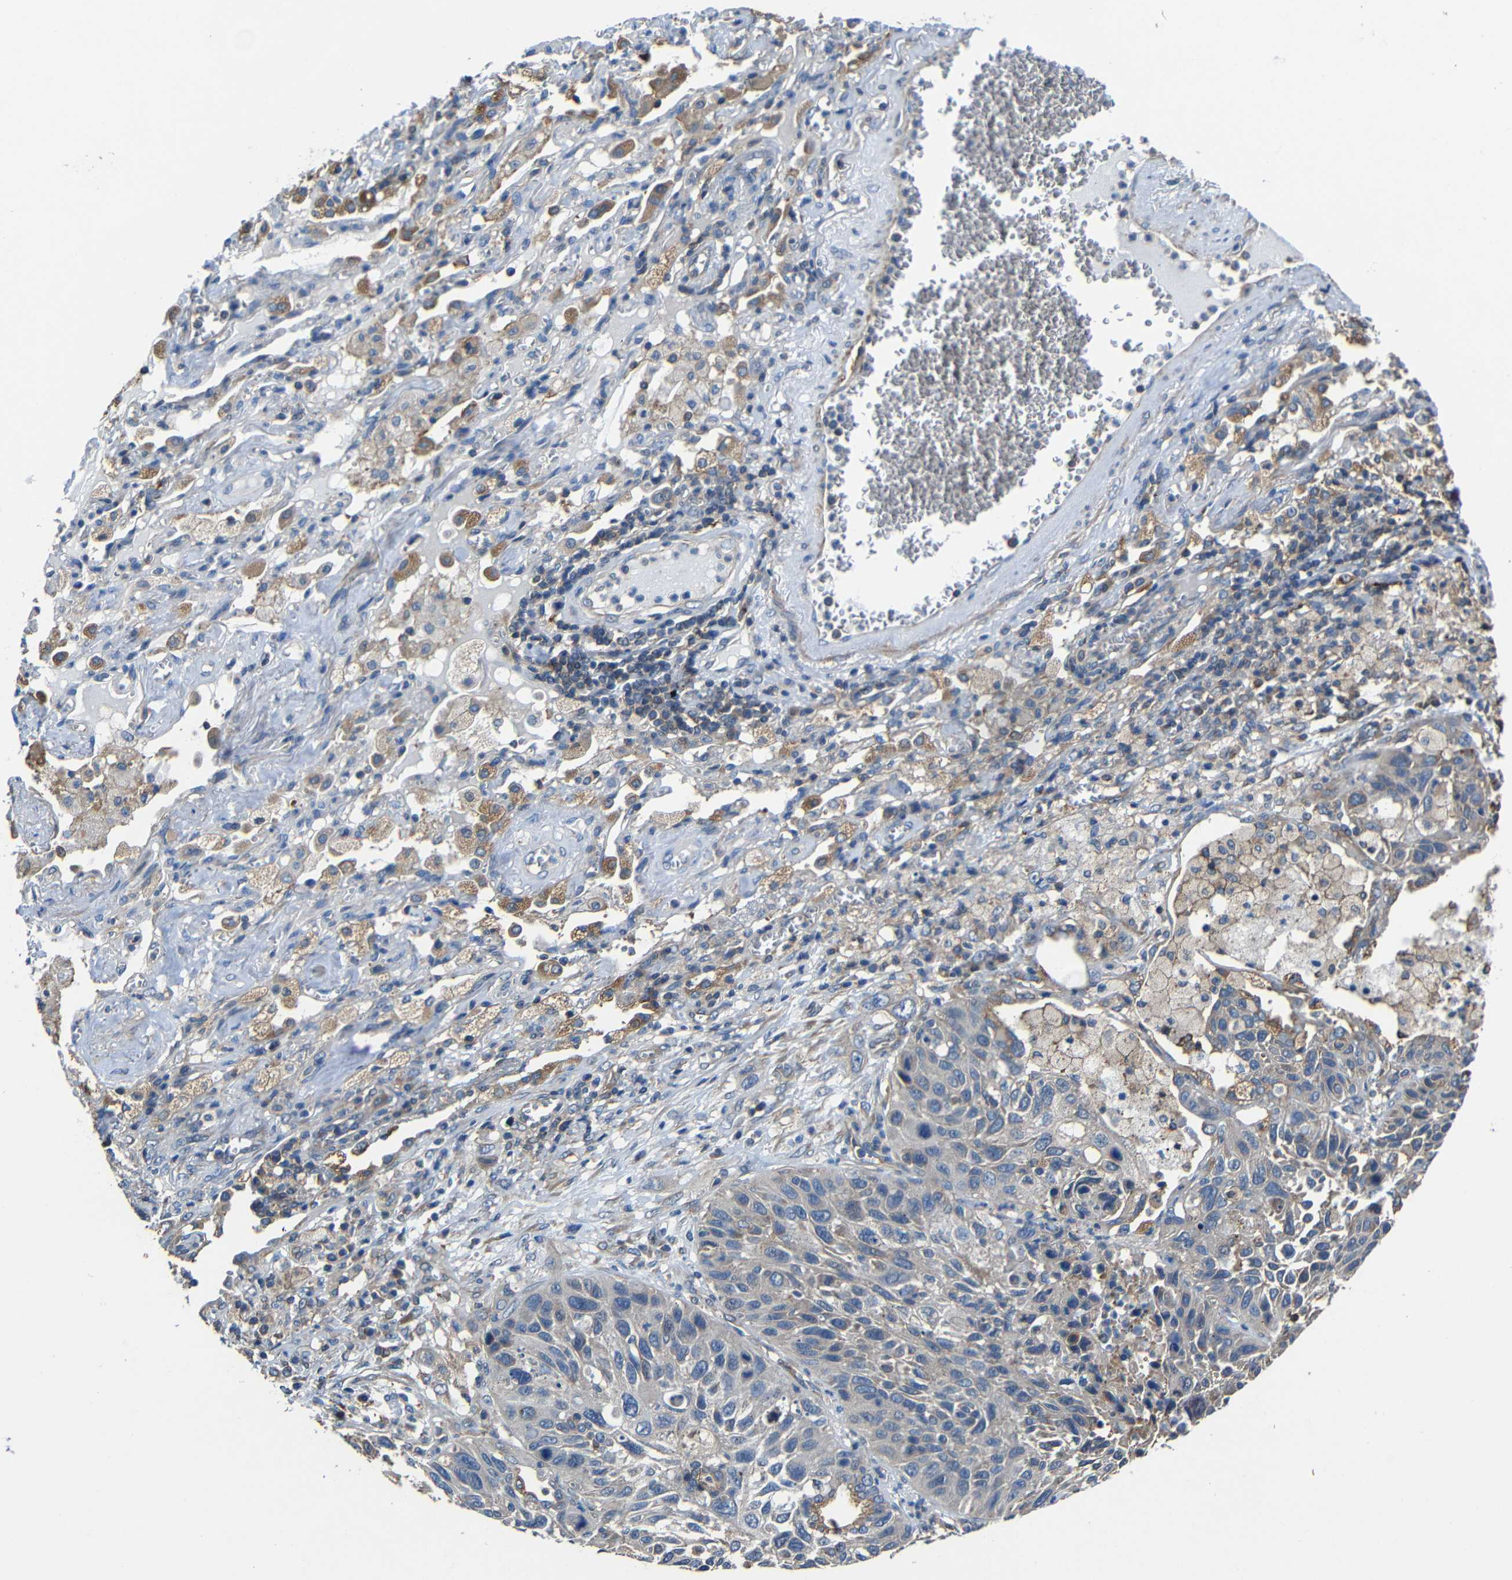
{"staining": {"intensity": "weak", "quantity": "<25%", "location": "cytoplasmic/membranous"}, "tissue": "lung cancer", "cell_type": "Tumor cells", "image_type": "cancer", "snomed": [{"axis": "morphology", "description": "Squamous cell carcinoma, NOS"}, {"axis": "topography", "description": "Lung"}], "caption": "An image of lung squamous cell carcinoma stained for a protein exhibits no brown staining in tumor cells.", "gene": "GDI1", "patient": {"sex": "female", "age": 76}}